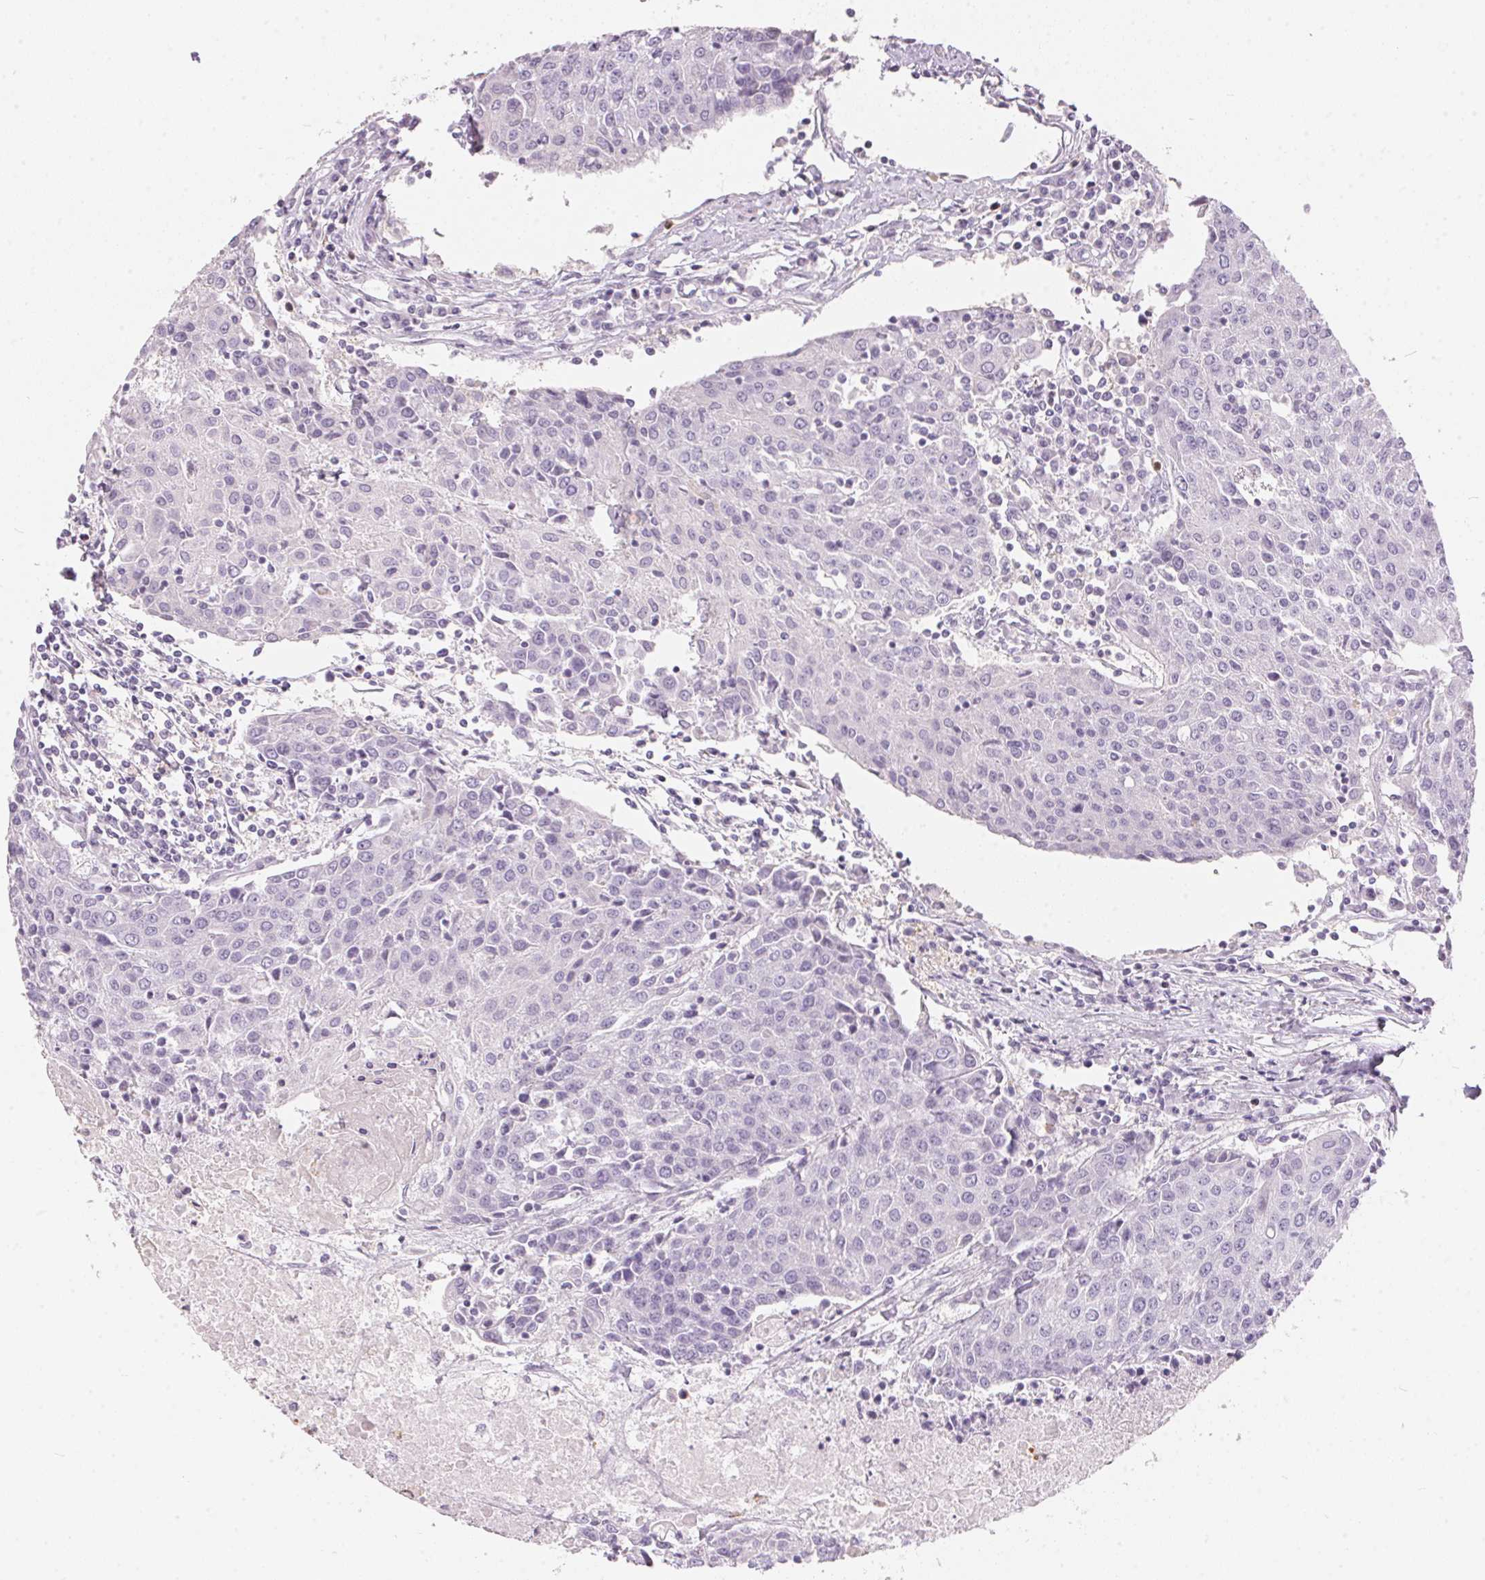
{"staining": {"intensity": "negative", "quantity": "none", "location": "none"}, "tissue": "urothelial cancer", "cell_type": "Tumor cells", "image_type": "cancer", "snomed": [{"axis": "morphology", "description": "Urothelial carcinoma, High grade"}, {"axis": "topography", "description": "Urinary bladder"}], "caption": "The image exhibits no staining of tumor cells in urothelial cancer.", "gene": "SERPINB1", "patient": {"sex": "female", "age": 85}}